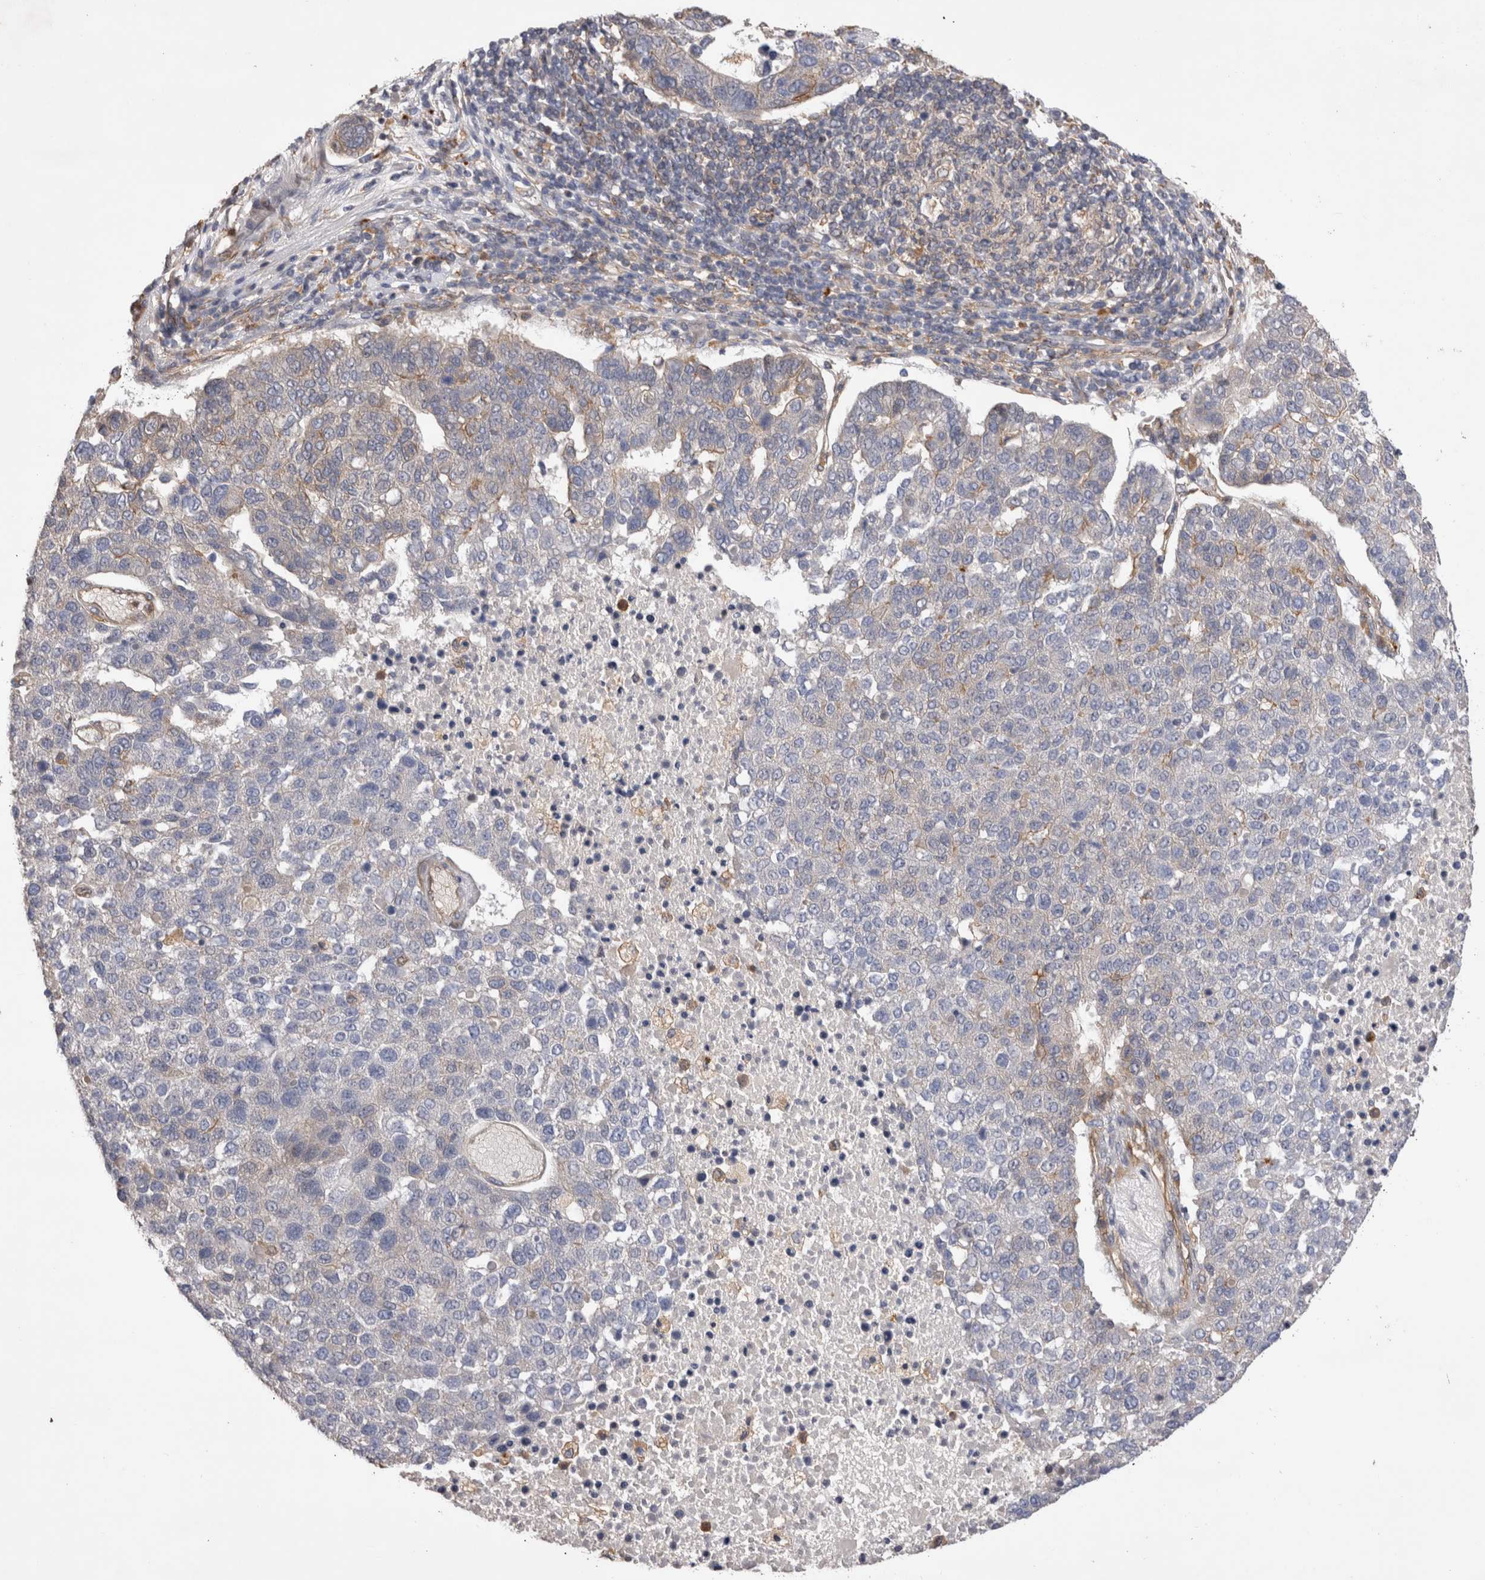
{"staining": {"intensity": "negative", "quantity": "none", "location": "none"}, "tissue": "pancreatic cancer", "cell_type": "Tumor cells", "image_type": "cancer", "snomed": [{"axis": "morphology", "description": "Adenocarcinoma, NOS"}, {"axis": "topography", "description": "Pancreas"}], "caption": "There is no significant positivity in tumor cells of pancreatic cancer.", "gene": "BNIP2", "patient": {"sex": "female", "age": 61}}